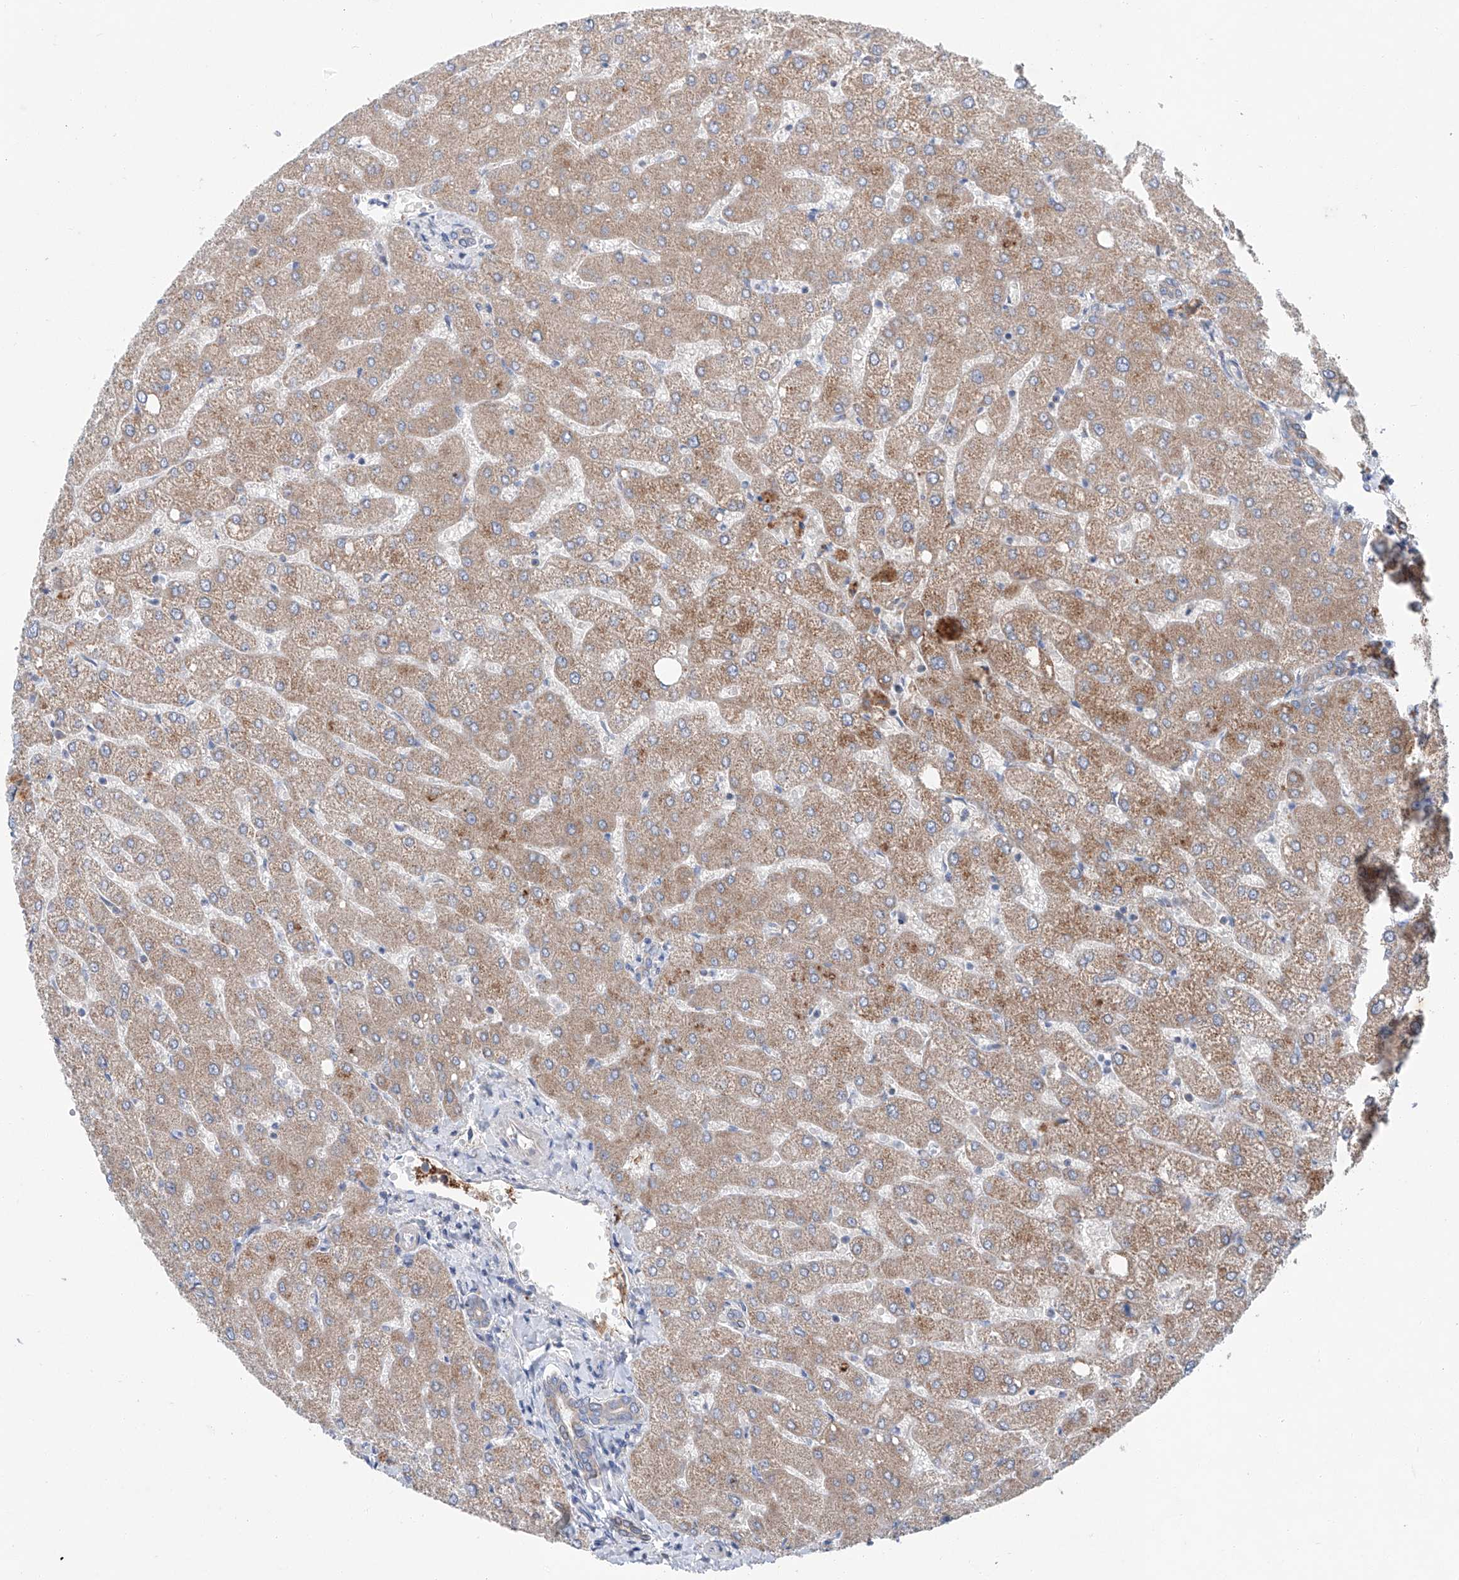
{"staining": {"intensity": "weak", "quantity": "<25%", "location": "cytoplasmic/membranous"}, "tissue": "liver", "cell_type": "Cholangiocytes", "image_type": "normal", "snomed": [{"axis": "morphology", "description": "Normal tissue, NOS"}, {"axis": "topography", "description": "Liver"}], "caption": "IHC photomicrograph of benign liver stained for a protein (brown), which demonstrates no staining in cholangiocytes.", "gene": "SIX4", "patient": {"sex": "female", "age": 54}}